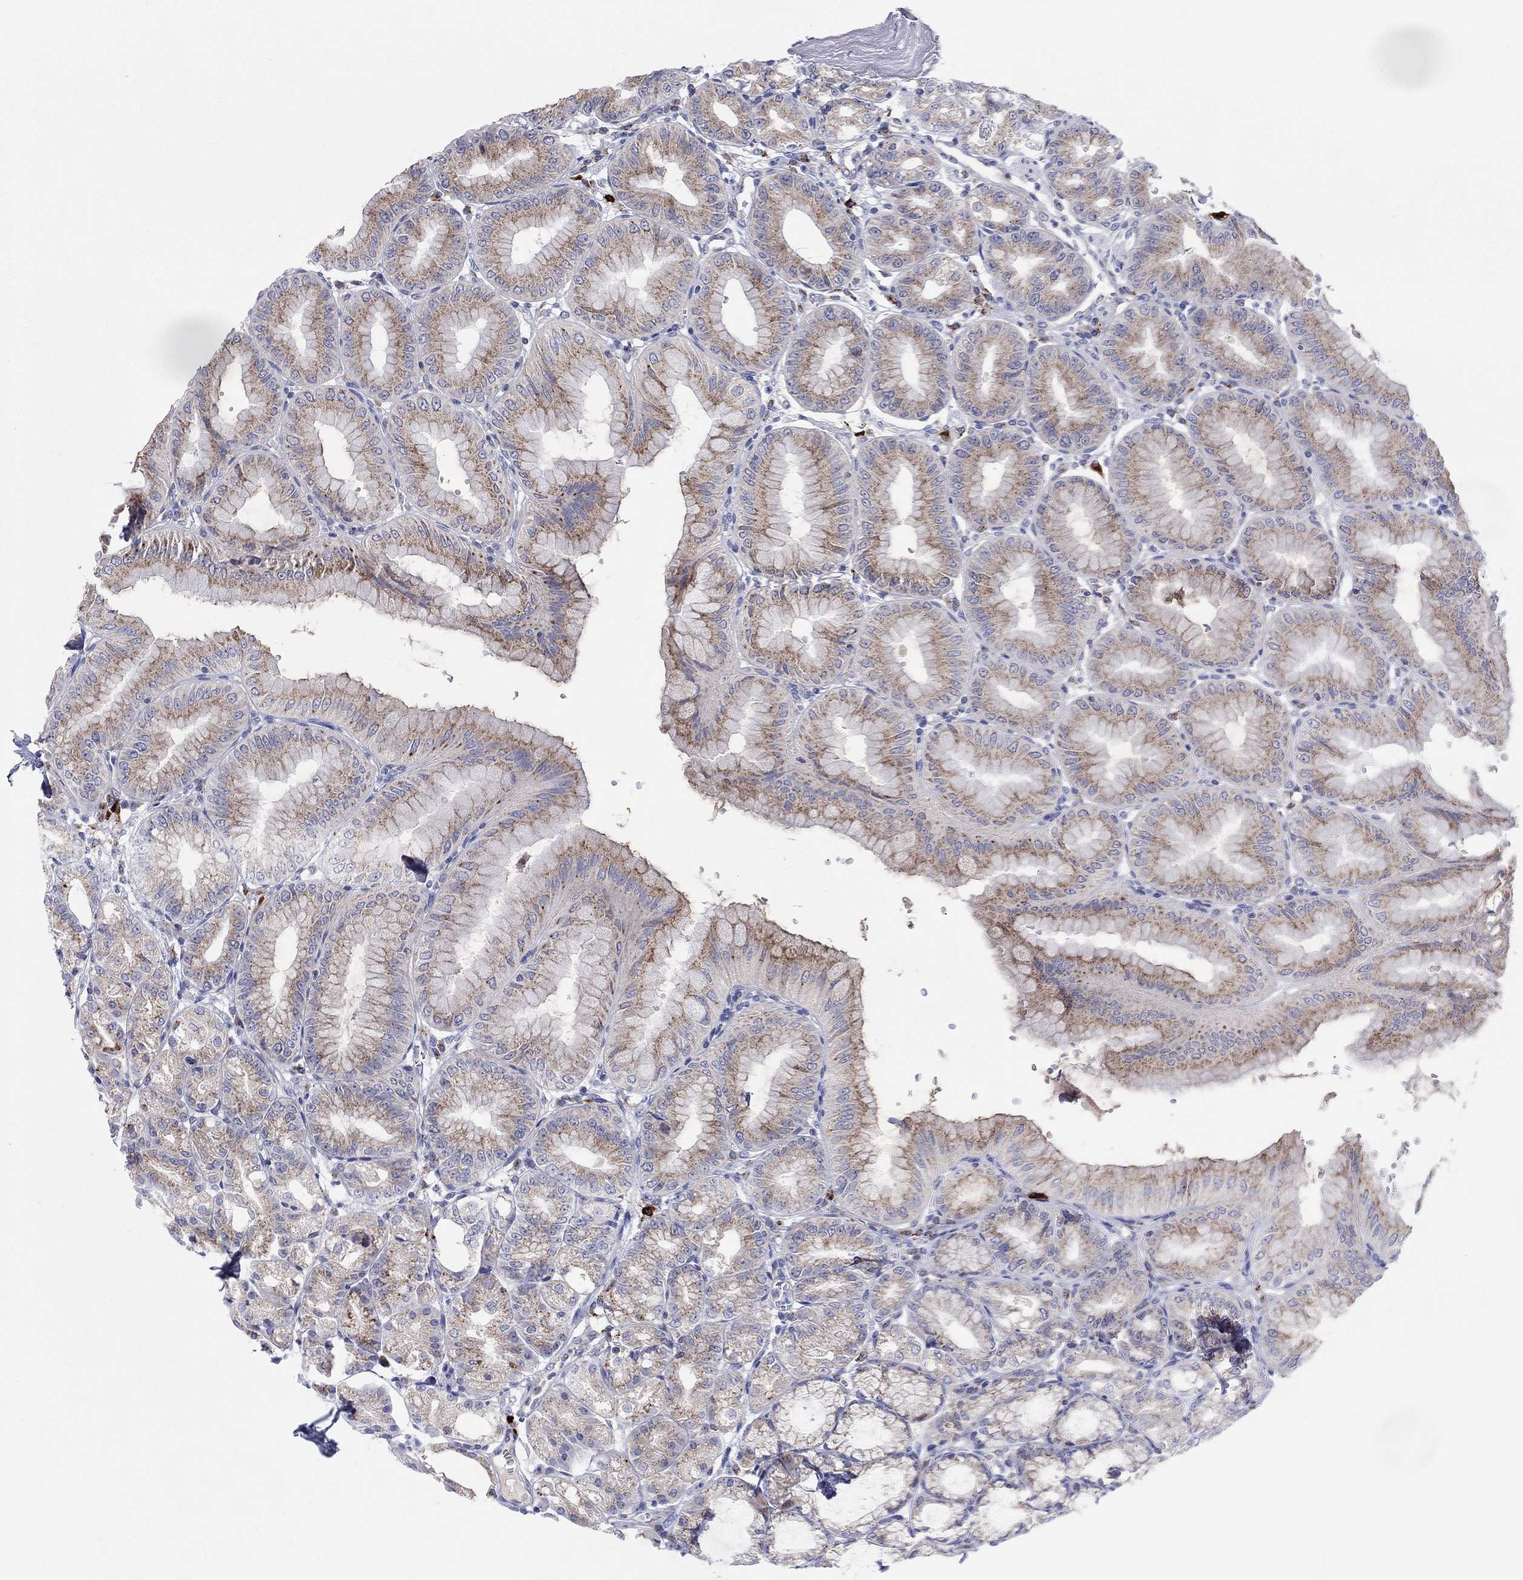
{"staining": {"intensity": "moderate", "quantity": ">75%", "location": "cytoplasmic/membranous"}, "tissue": "stomach", "cell_type": "Glandular cells", "image_type": "normal", "snomed": [{"axis": "morphology", "description": "Normal tissue, NOS"}, {"axis": "topography", "description": "Stomach"}], "caption": "DAB (3,3'-diaminobenzidine) immunohistochemical staining of unremarkable stomach demonstrates moderate cytoplasmic/membranous protein staining in approximately >75% of glandular cells. (Brightfield microscopy of DAB IHC at high magnification).", "gene": "BCO2", "patient": {"sex": "male", "age": 71}}